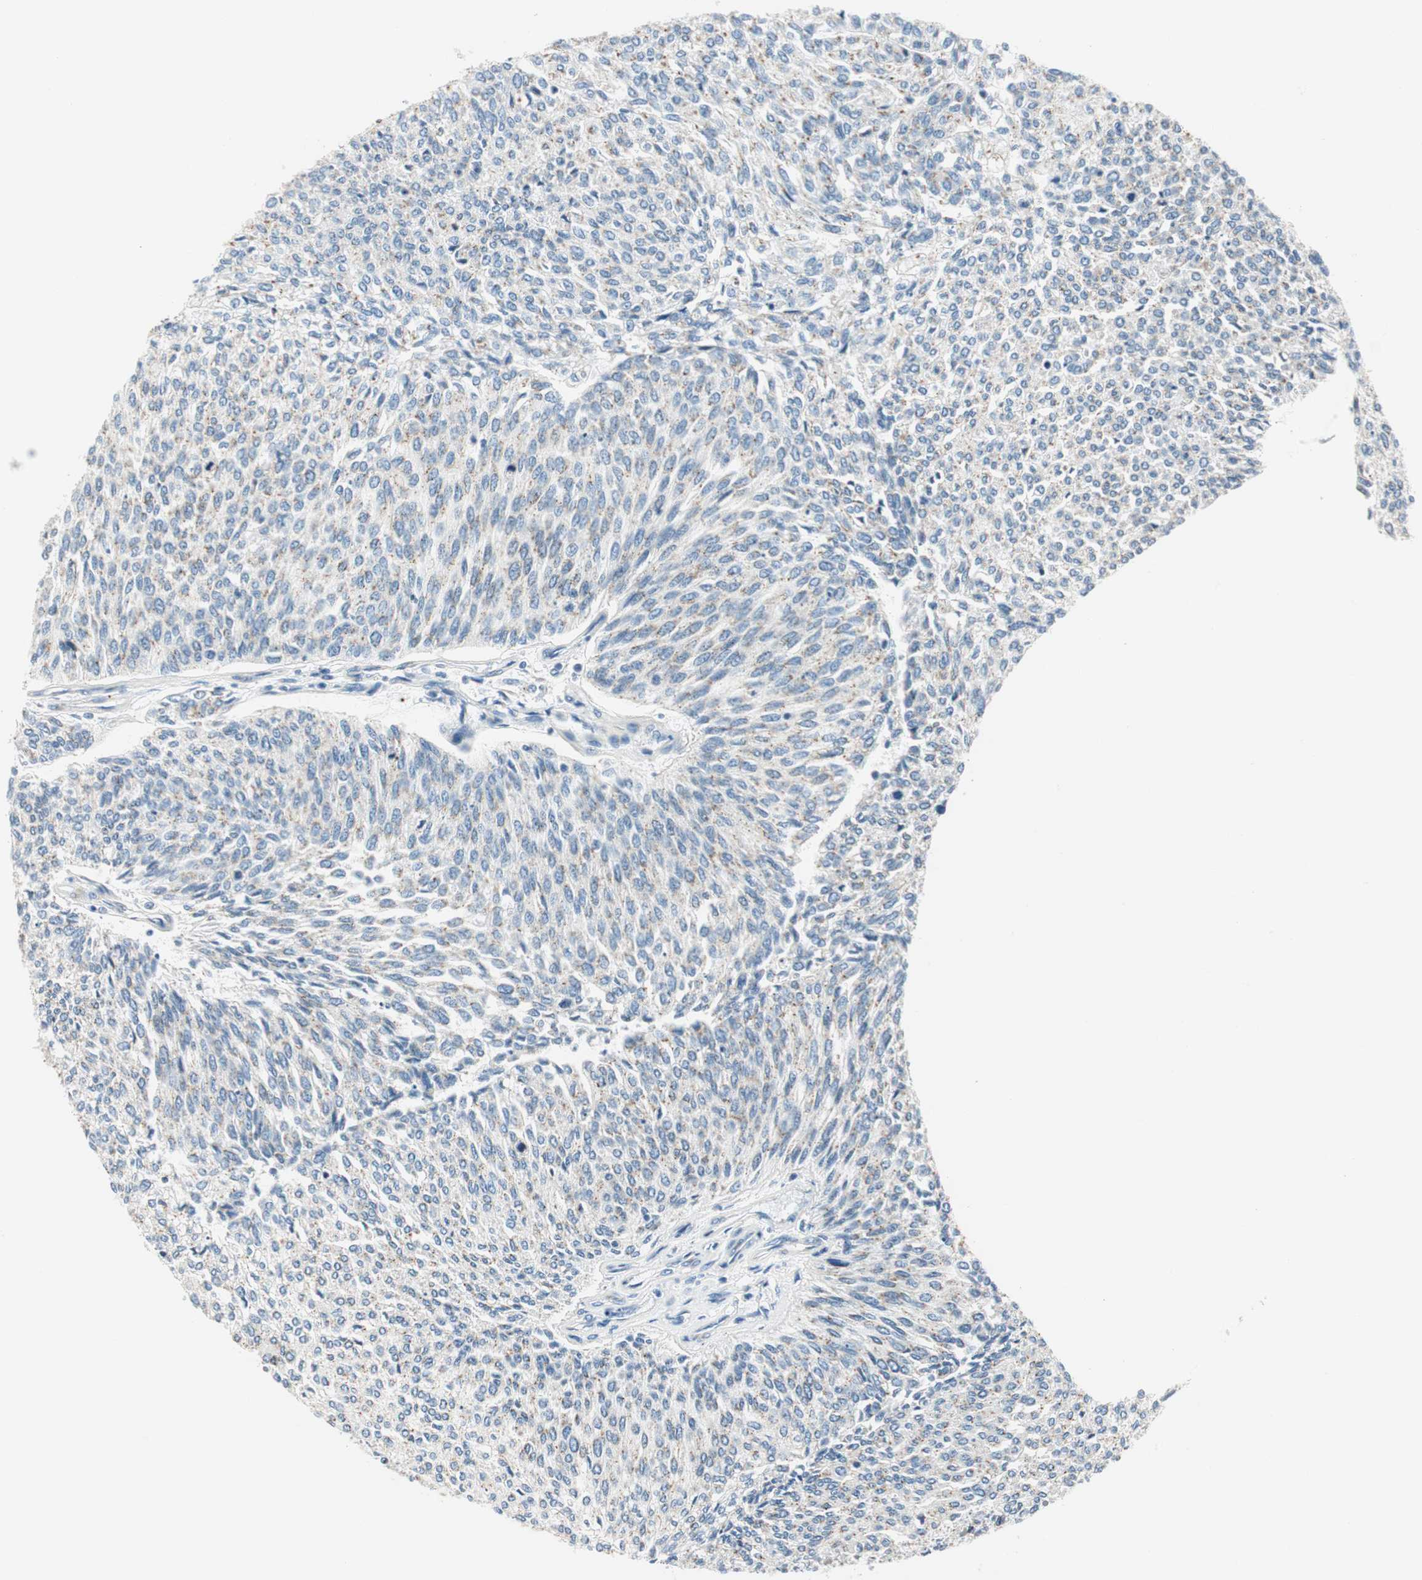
{"staining": {"intensity": "weak", "quantity": "25%-75%", "location": "cytoplasmic/membranous"}, "tissue": "urothelial cancer", "cell_type": "Tumor cells", "image_type": "cancer", "snomed": [{"axis": "morphology", "description": "Urothelial carcinoma, Low grade"}, {"axis": "topography", "description": "Urinary bladder"}], "caption": "Immunohistochemistry (IHC) staining of urothelial cancer, which displays low levels of weak cytoplasmic/membranous positivity in approximately 25%-75% of tumor cells indicating weak cytoplasmic/membranous protein positivity. The staining was performed using DAB (brown) for protein detection and nuclei were counterstained in hematoxylin (blue).", "gene": "TMF1", "patient": {"sex": "female", "age": 79}}